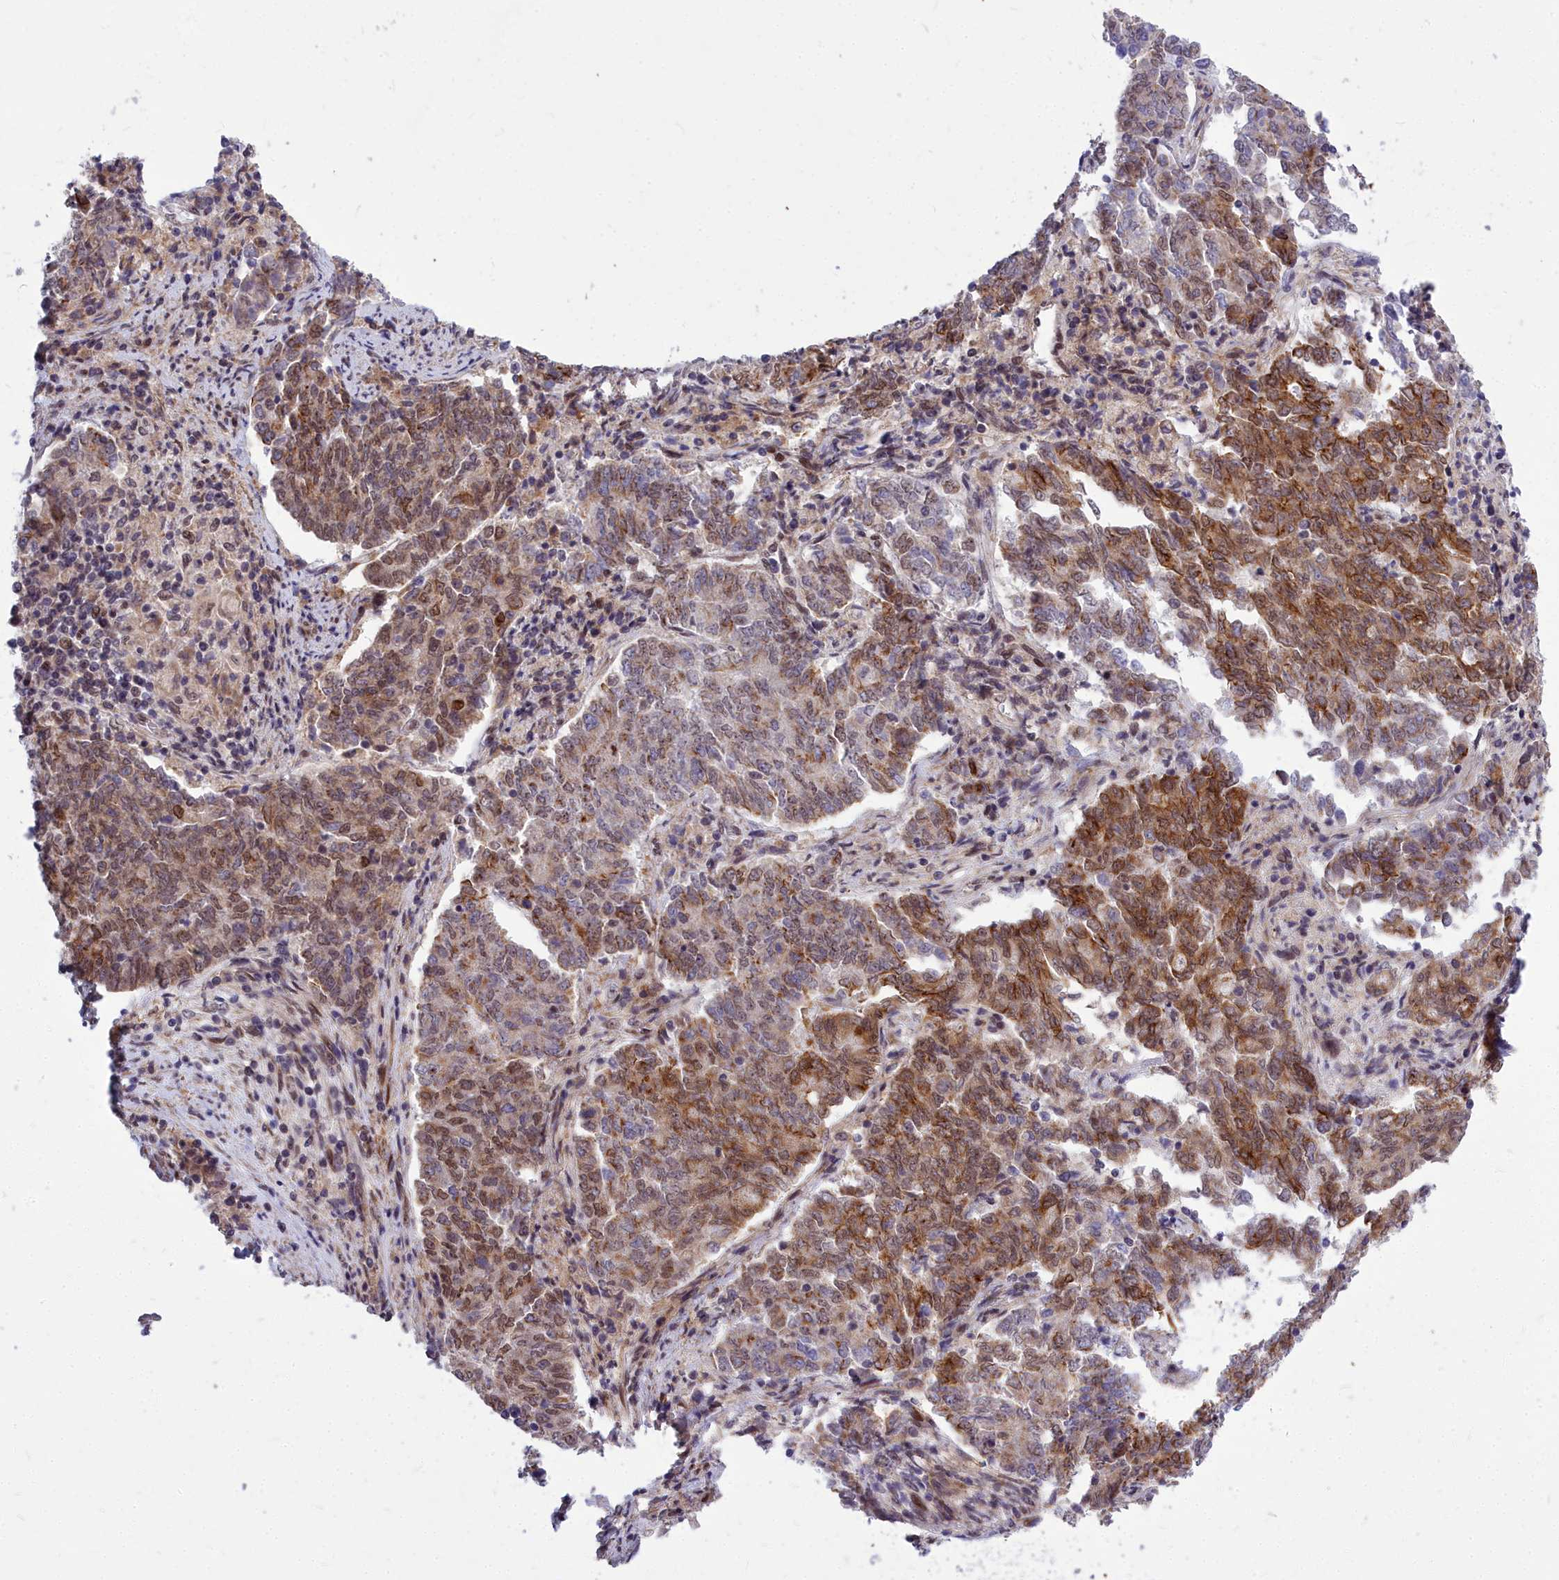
{"staining": {"intensity": "moderate", "quantity": "25%-75%", "location": "cytoplasmic/membranous,nuclear"}, "tissue": "endometrial cancer", "cell_type": "Tumor cells", "image_type": "cancer", "snomed": [{"axis": "morphology", "description": "Adenocarcinoma, NOS"}, {"axis": "topography", "description": "Endometrium"}], "caption": "High-magnification brightfield microscopy of adenocarcinoma (endometrial) stained with DAB (brown) and counterstained with hematoxylin (blue). tumor cells exhibit moderate cytoplasmic/membranous and nuclear expression is appreciated in about25%-75% of cells.", "gene": "ABCB8", "patient": {"sex": "female", "age": 80}}